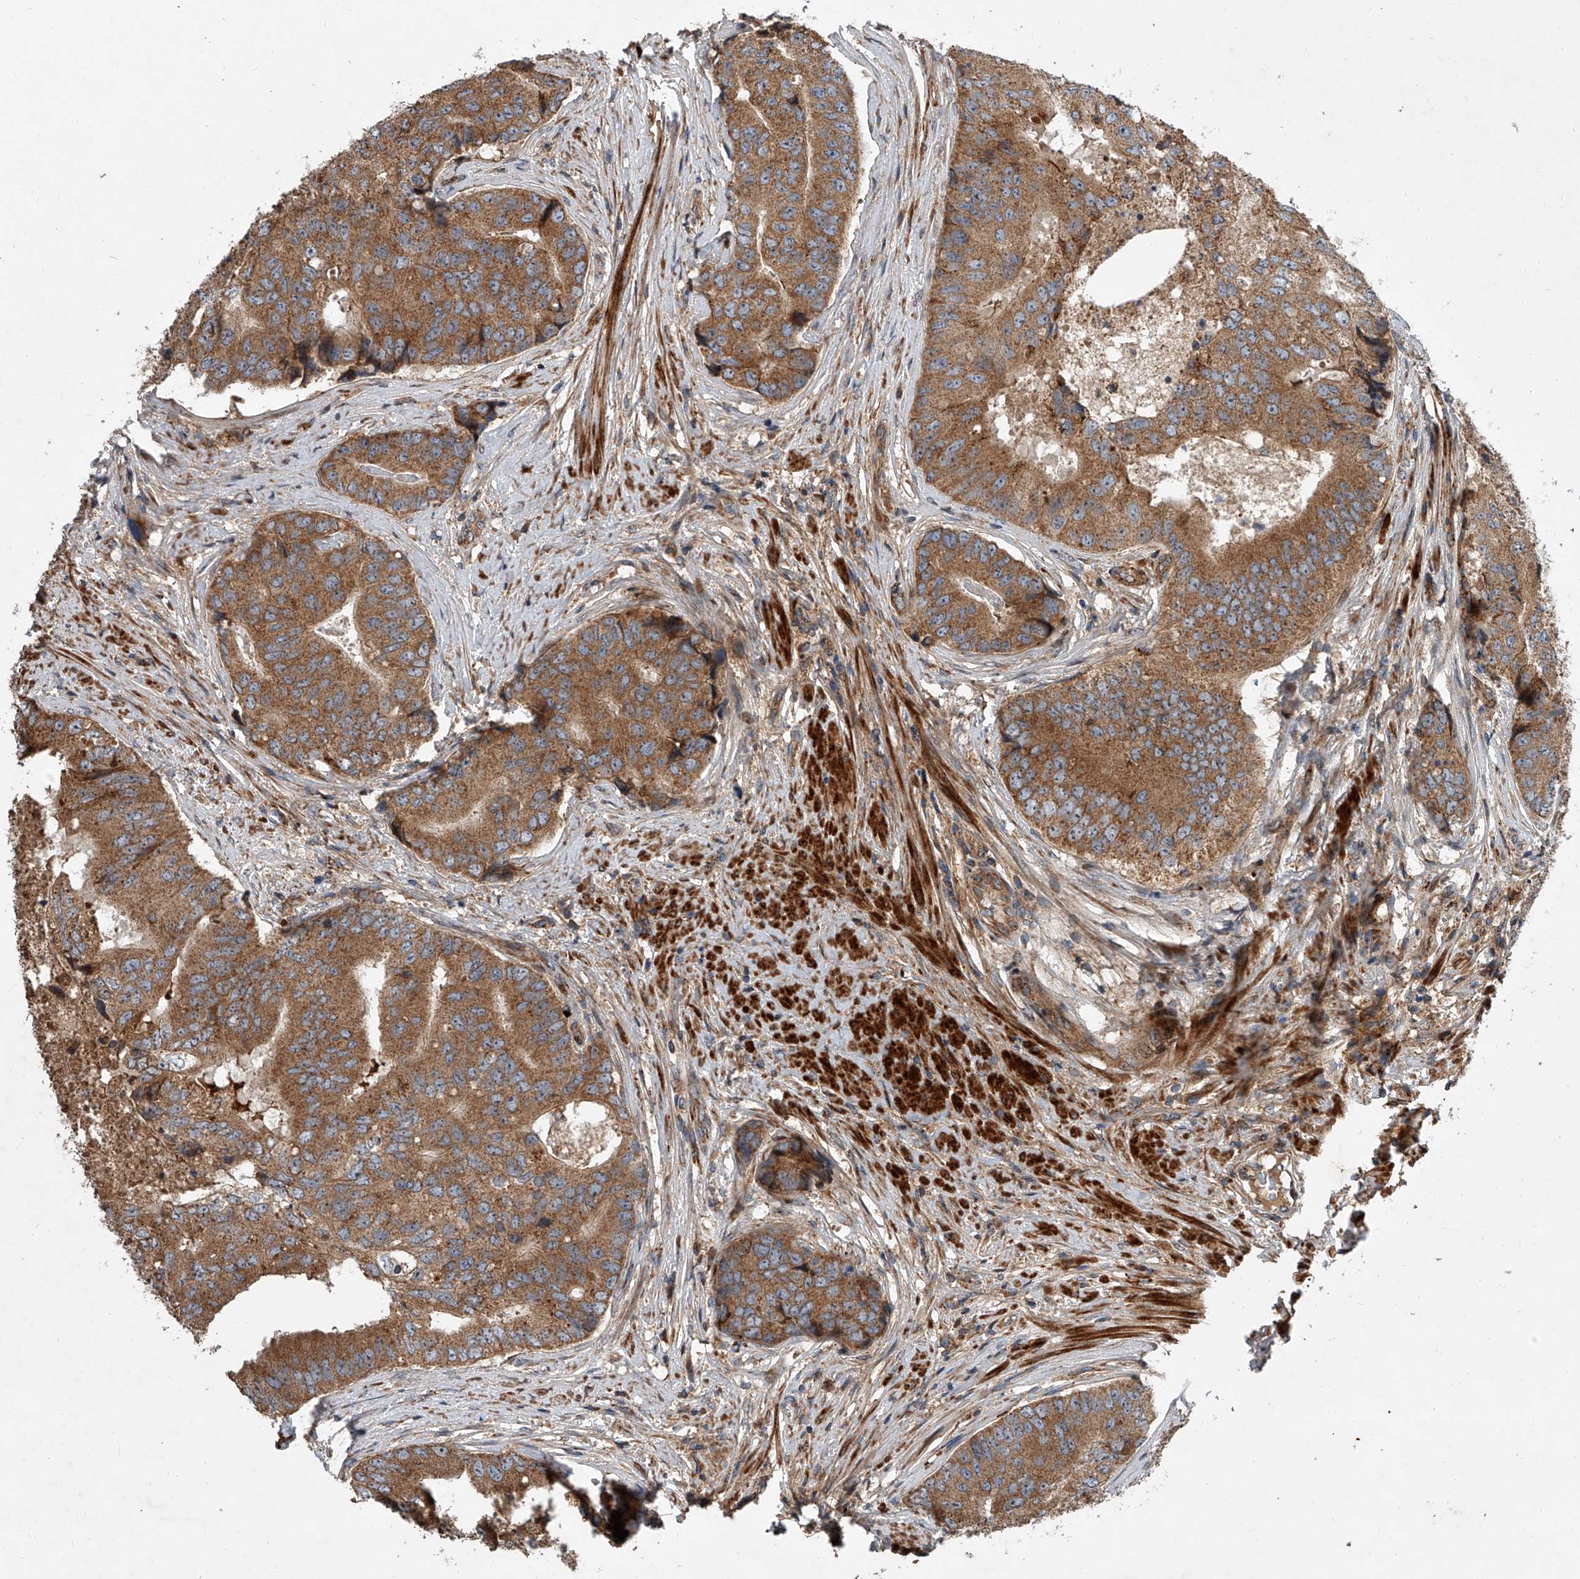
{"staining": {"intensity": "moderate", "quantity": ">75%", "location": "cytoplasmic/membranous"}, "tissue": "prostate cancer", "cell_type": "Tumor cells", "image_type": "cancer", "snomed": [{"axis": "morphology", "description": "Adenocarcinoma, High grade"}, {"axis": "topography", "description": "Prostate"}], "caption": "Tumor cells exhibit medium levels of moderate cytoplasmic/membranous expression in about >75% of cells in prostate cancer. (IHC, brightfield microscopy, high magnification).", "gene": "USP47", "patient": {"sex": "male", "age": 70}}